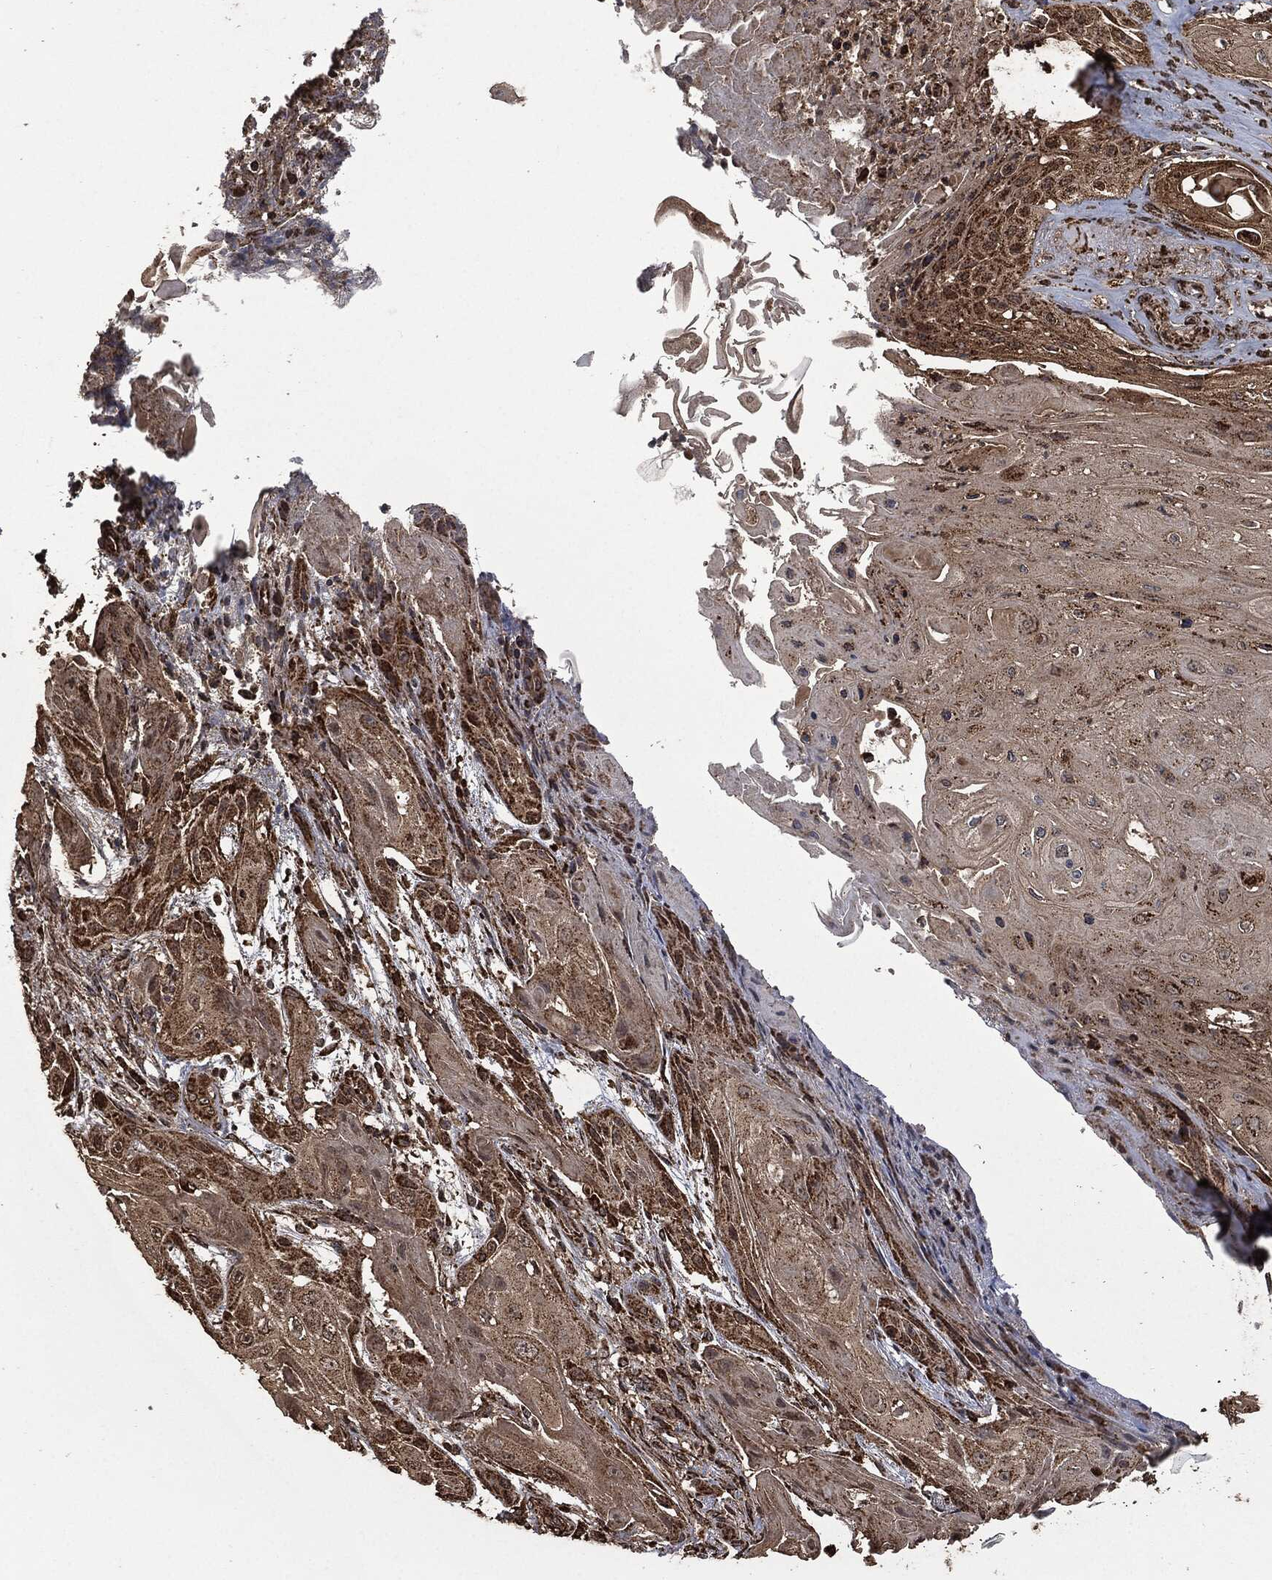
{"staining": {"intensity": "moderate", "quantity": ">75%", "location": "cytoplasmic/membranous"}, "tissue": "skin cancer", "cell_type": "Tumor cells", "image_type": "cancer", "snomed": [{"axis": "morphology", "description": "Squamous cell carcinoma, NOS"}, {"axis": "topography", "description": "Skin"}], "caption": "Skin cancer (squamous cell carcinoma) stained with IHC shows moderate cytoplasmic/membranous expression in approximately >75% of tumor cells.", "gene": "LIG3", "patient": {"sex": "male", "age": 62}}